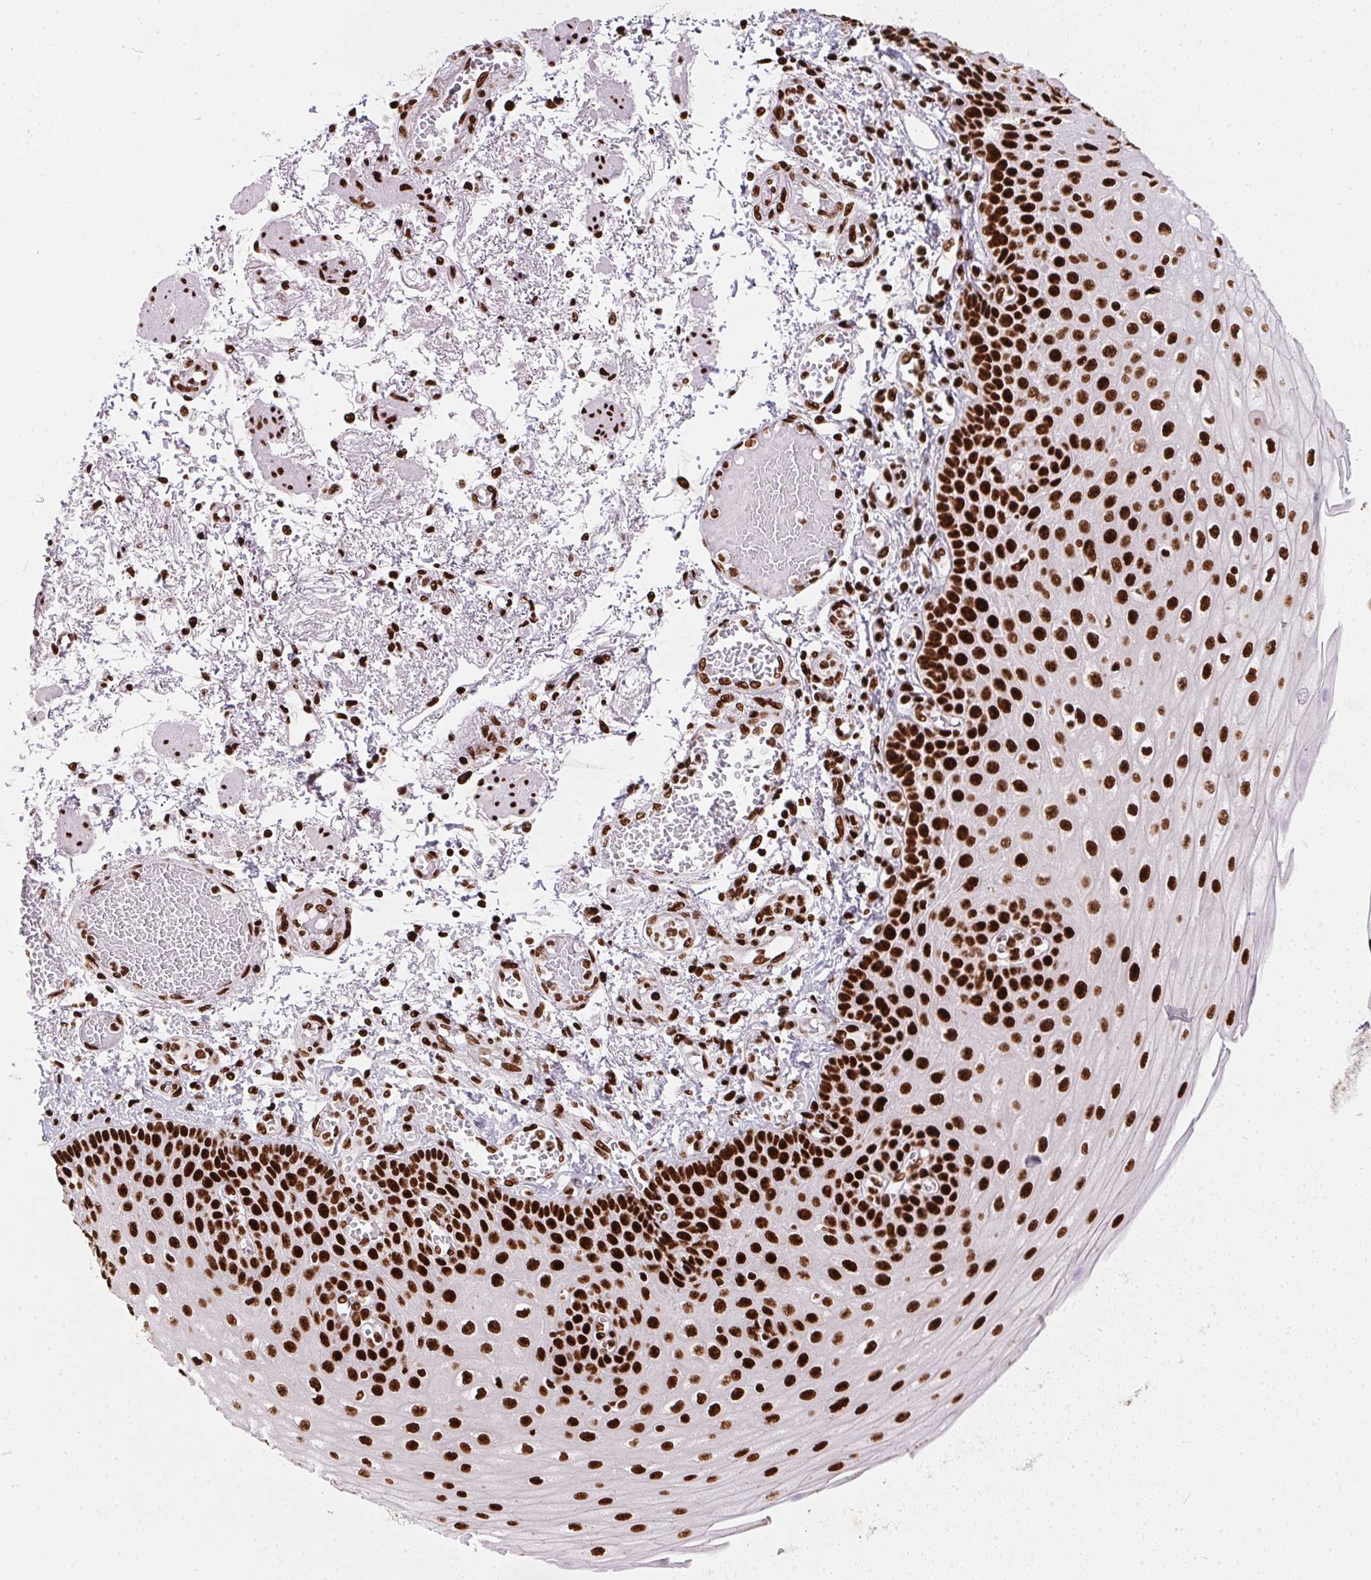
{"staining": {"intensity": "strong", "quantity": ">75%", "location": "nuclear"}, "tissue": "esophagus", "cell_type": "Squamous epithelial cells", "image_type": "normal", "snomed": [{"axis": "morphology", "description": "Normal tissue, NOS"}, {"axis": "morphology", "description": "Adenocarcinoma, NOS"}, {"axis": "topography", "description": "Esophagus"}], "caption": "Immunohistochemical staining of normal human esophagus exhibits strong nuclear protein expression in approximately >75% of squamous epithelial cells.", "gene": "PAGE3", "patient": {"sex": "male", "age": 81}}